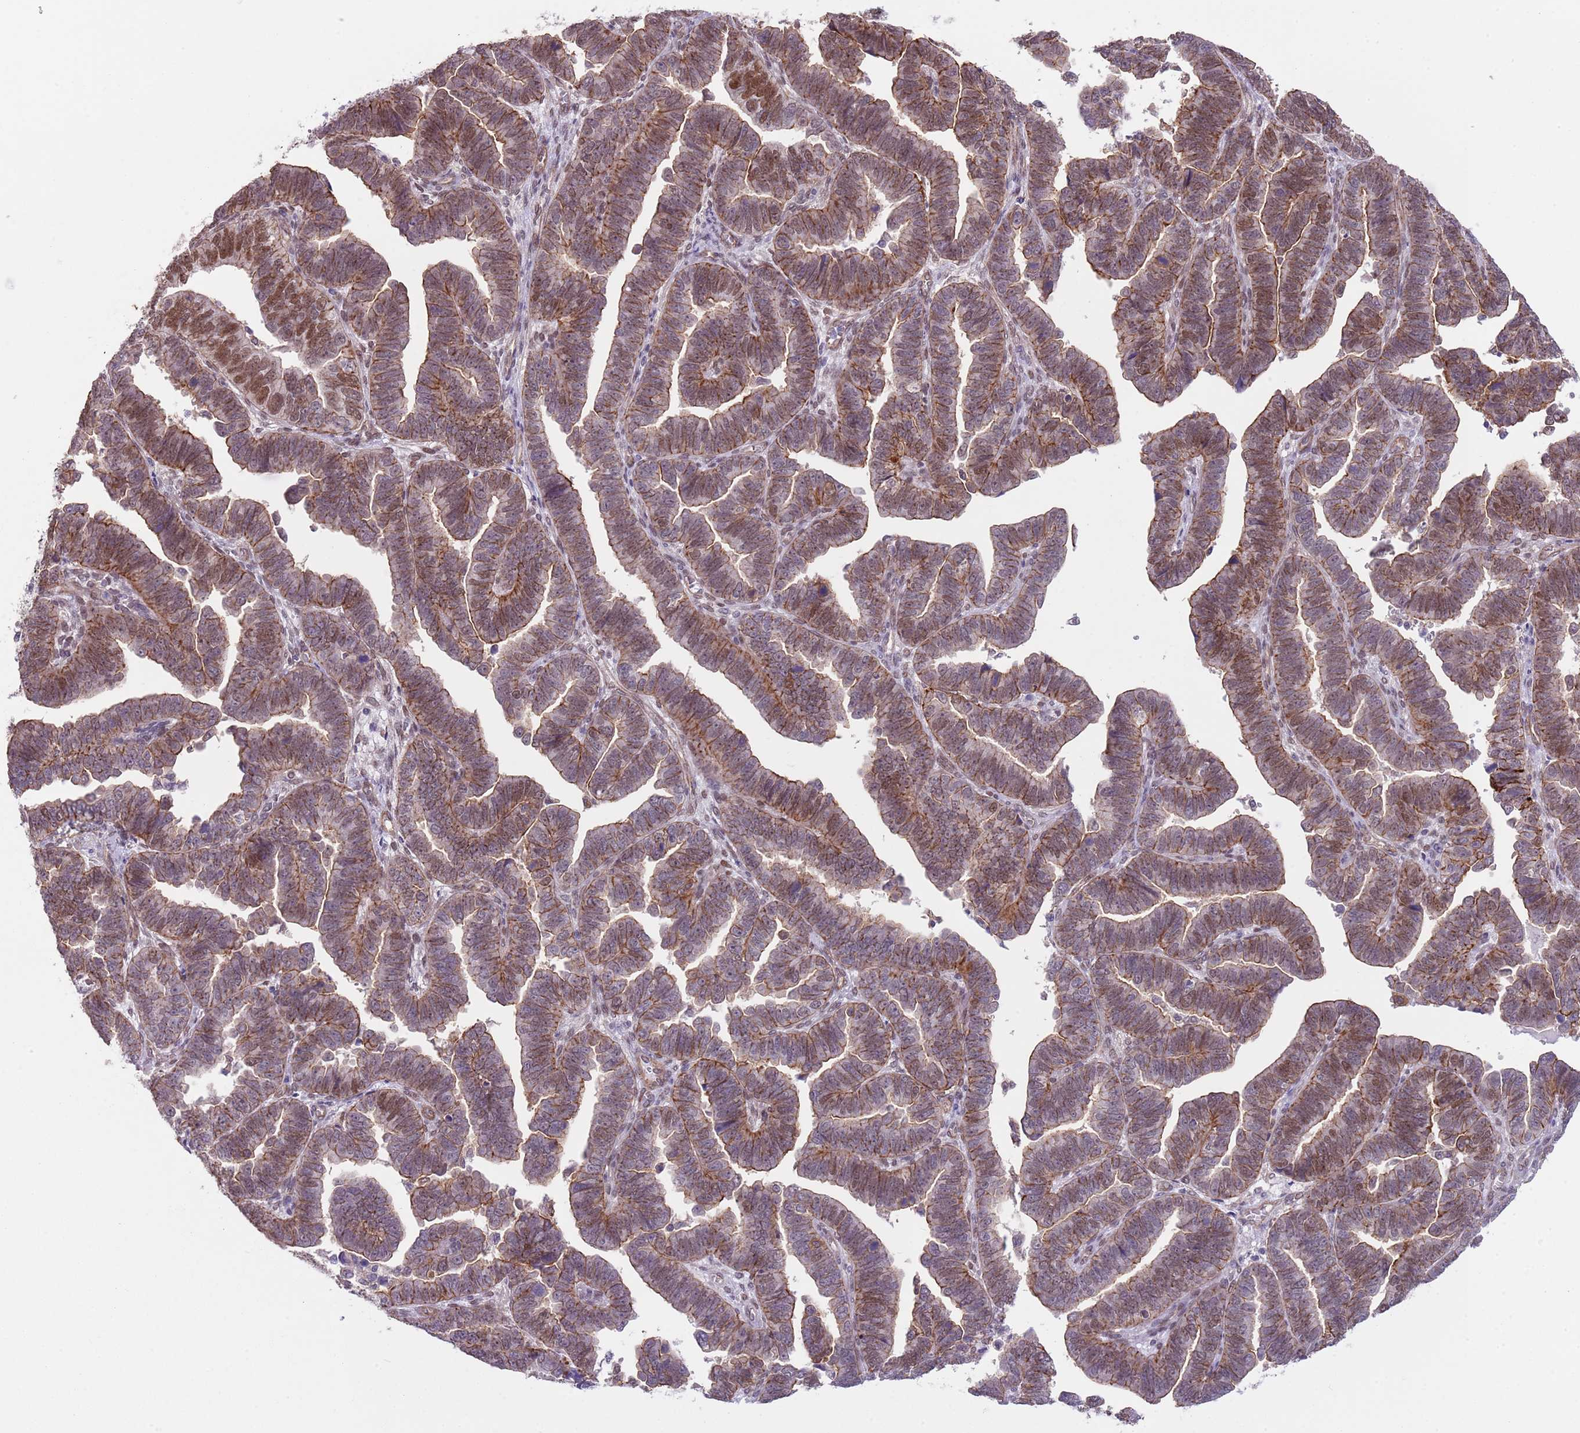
{"staining": {"intensity": "strong", "quantity": ">75%", "location": "cytoplasmic/membranous,nuclear"}, "tissue": "endometrial cancer", "cell_type": "Tumor cells", "image_type": "cancer", "snomed": [{"axis": "morphology", "description": "Adenocarcinoma, NOS"}, {"axis": "topography", "description": "Endometrium"}], "caption": "High-power microscopy captured an immunohistochemistry photomicrograph of endometrial adenocarcinoma, revealing strong cytoplasmic/membranous and nuclear positivity in about >75% of tumor cells.", "gene": "CREBZF", "patient": {"sex": "female", "age": 75}}